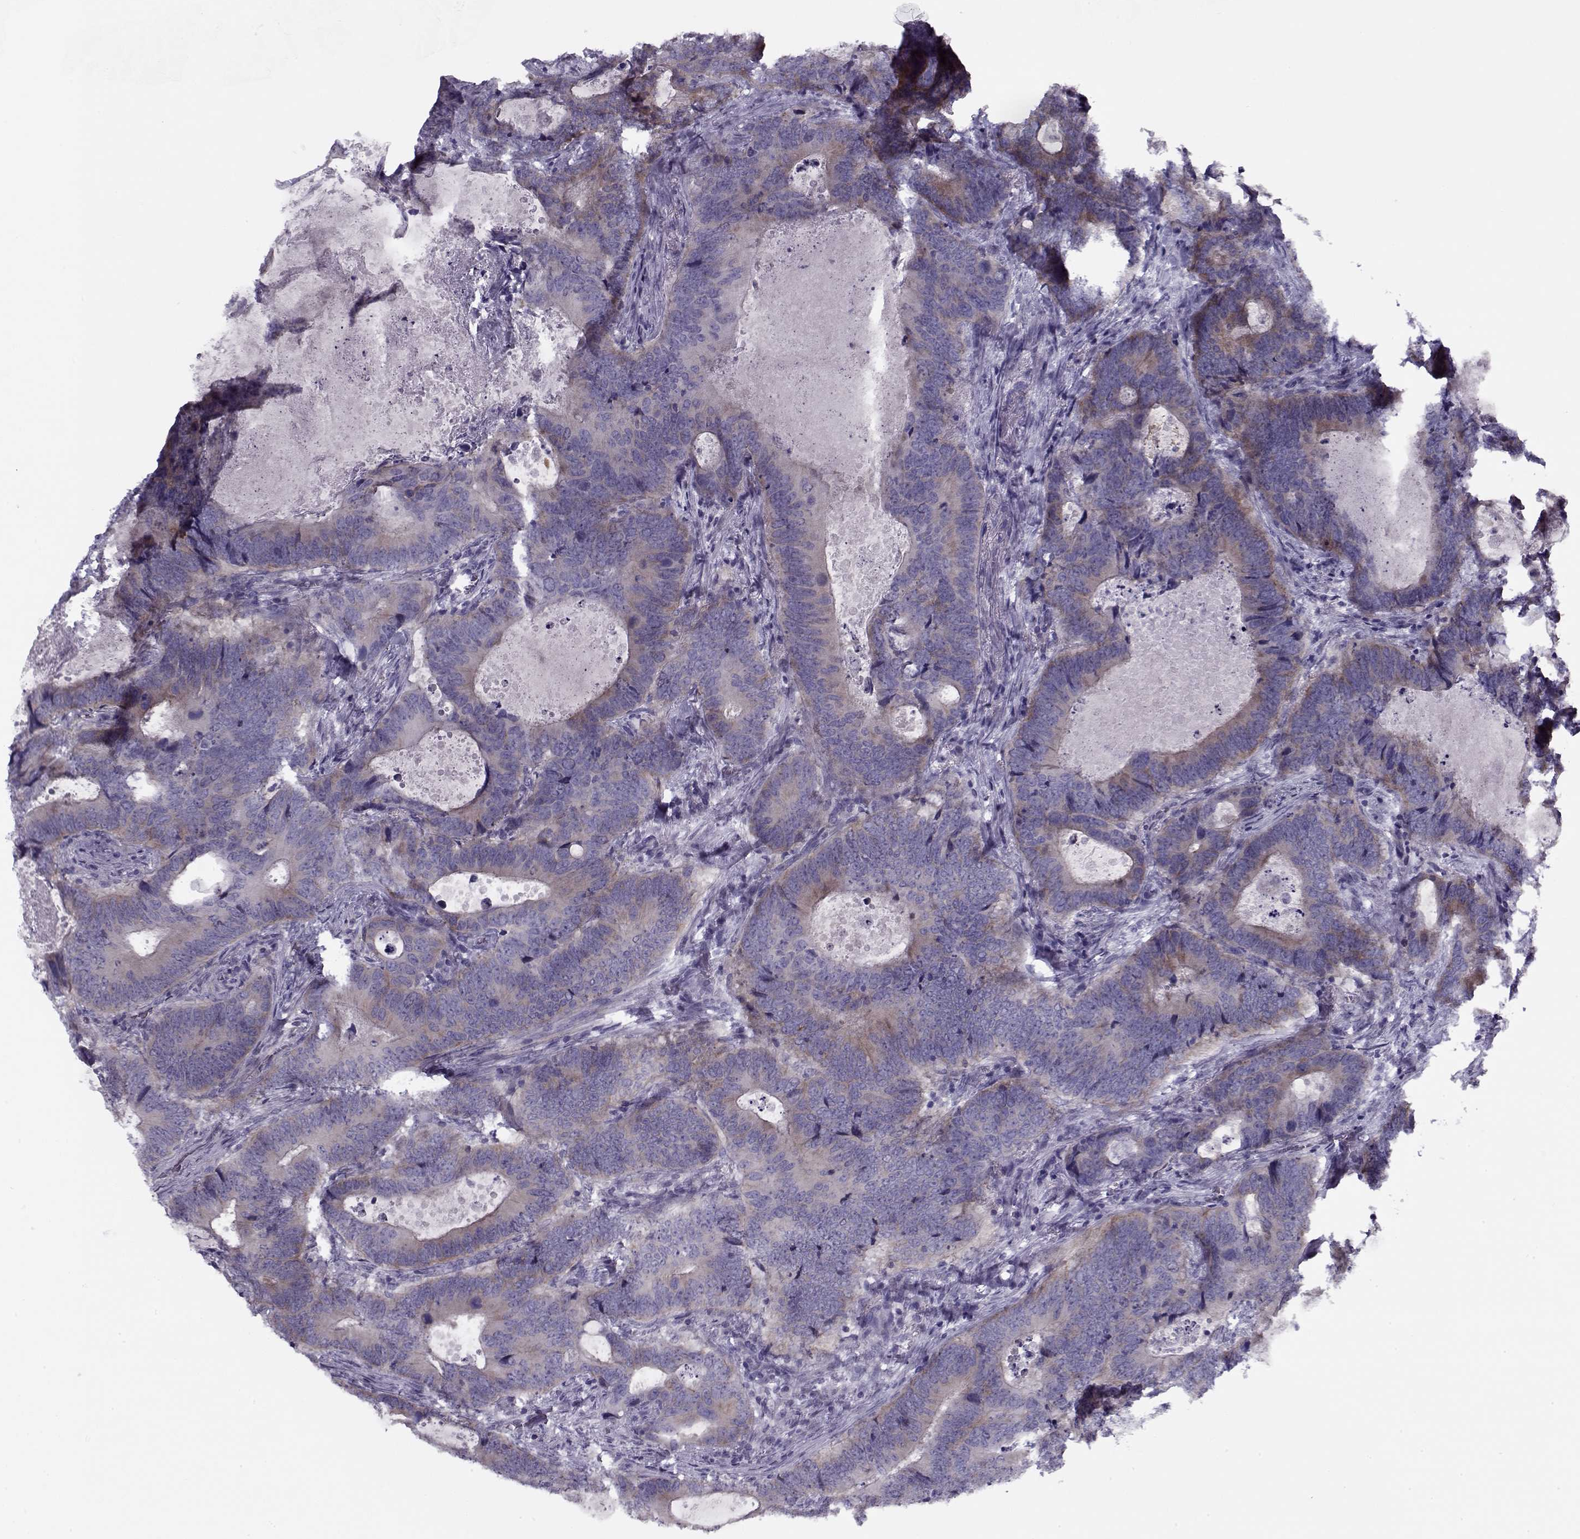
{"staining": {"intensity": "moderate", "quantity": ">75%", "location": "cytoplasmic/membranous"}, "tissue": "colorectal cancer", "cell_type": "Tumor cells", "image_type": "cancer", "snomed": [{"axis": "morphology", "description": "Adenocarcinoma, NOS"}, {"axis": "topography", "description": "Colon"}], "caption": "Colorectal adenocarcinoma was stained to show a protein in brown. There is medium levels of moderate cytoplasmic/membranous positivity in about >75% of tumor cells. (DAB (3,3'-diaminobenzidine) IHC with brightfield microscopy, high magnification).", "gene": "PP2D1", "patient": {"sex": "female", "age": 82}}